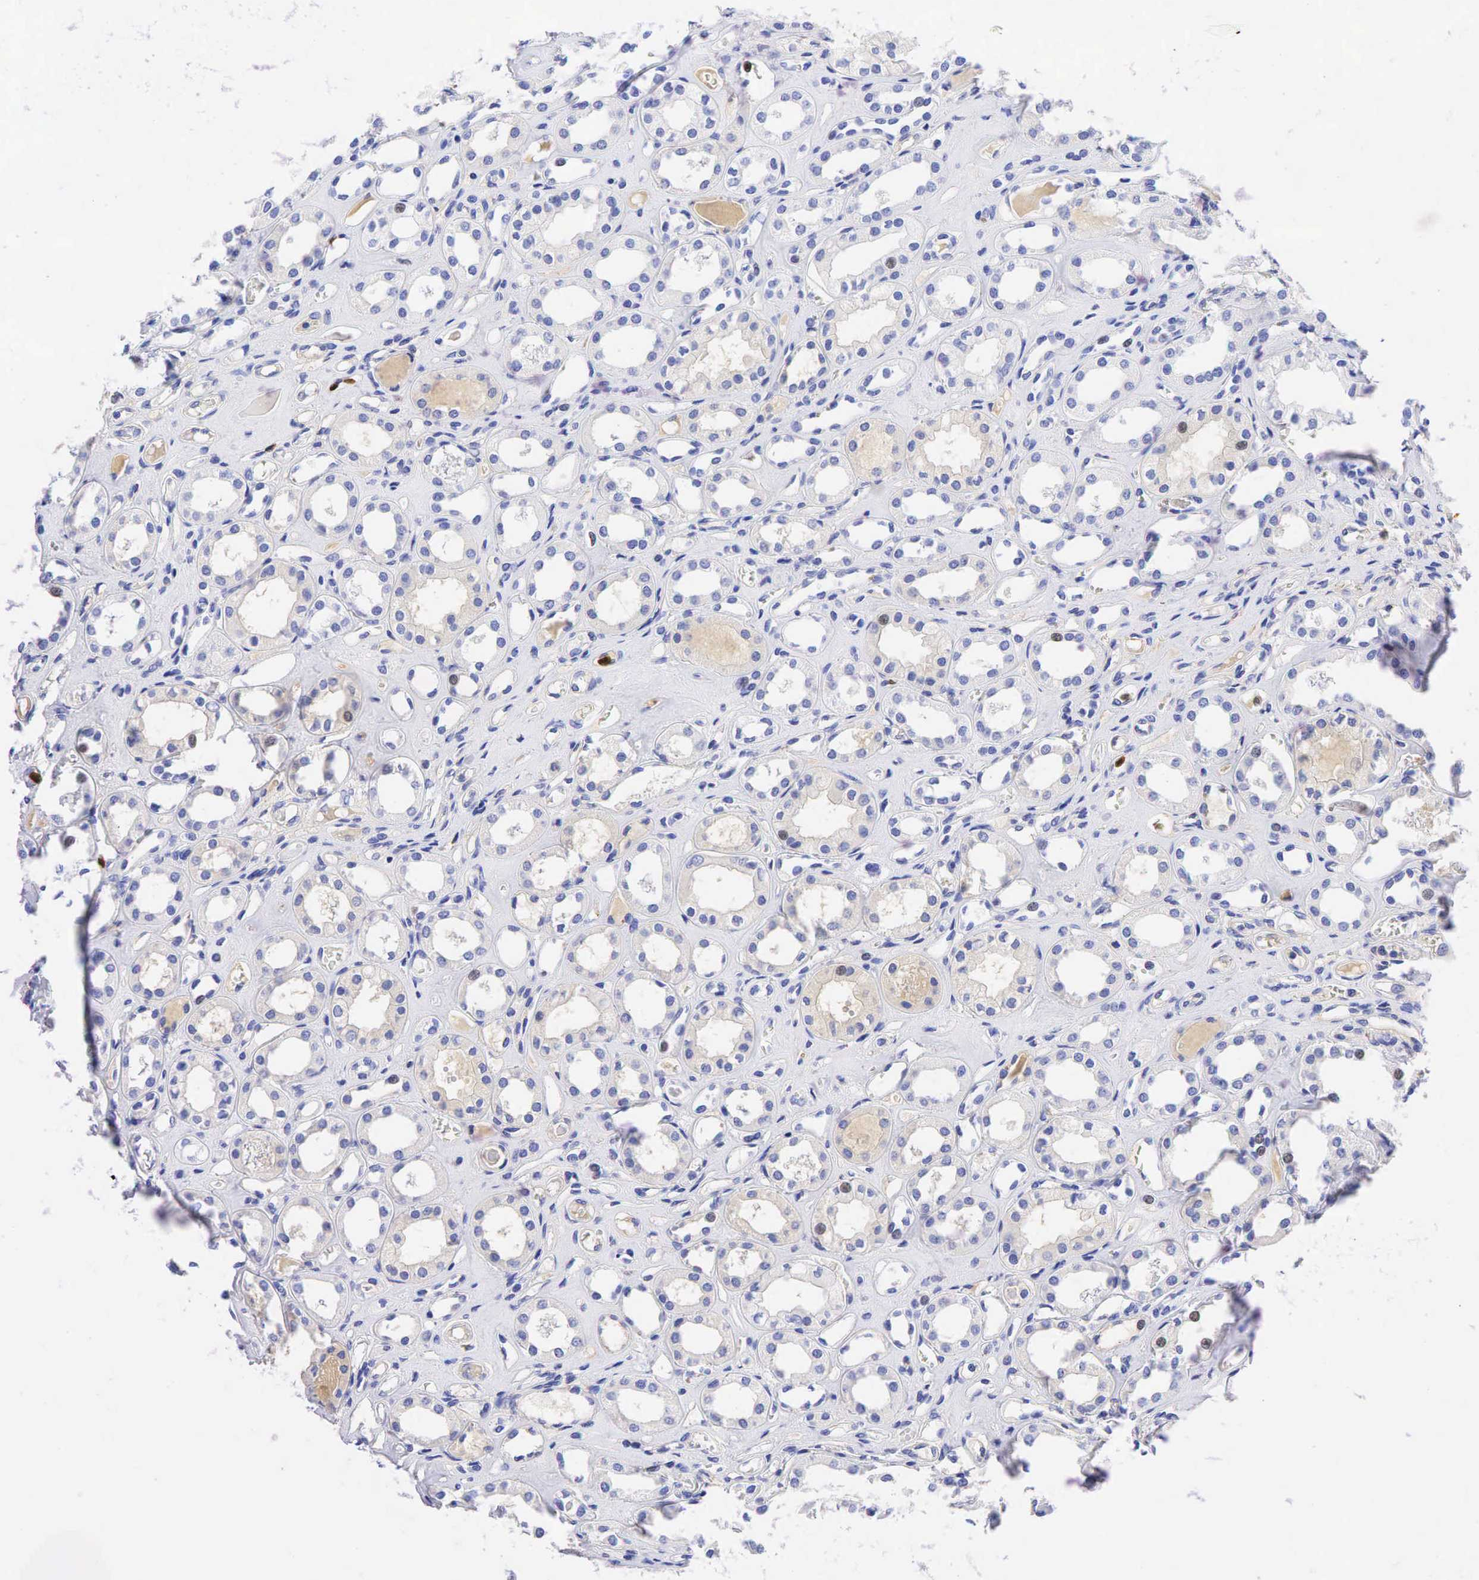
{"staining": {"intensity": "negative", "quantity": "none", "location": "none"}, "tissue": "kidney", "cell_type": "Cells in glomeruli", "image_type": "normal", "snomed": [{"axis": "morphology", "description": "Normal tissue, NOS"}, {"axis": "topography", "description": "Kidney"}], "caption": "A histopathology image of human kidney is negative for staining in cells in glomeruli.", "gene": "TNFRSF8", "patient": {"sex": "male", "age": 61}}